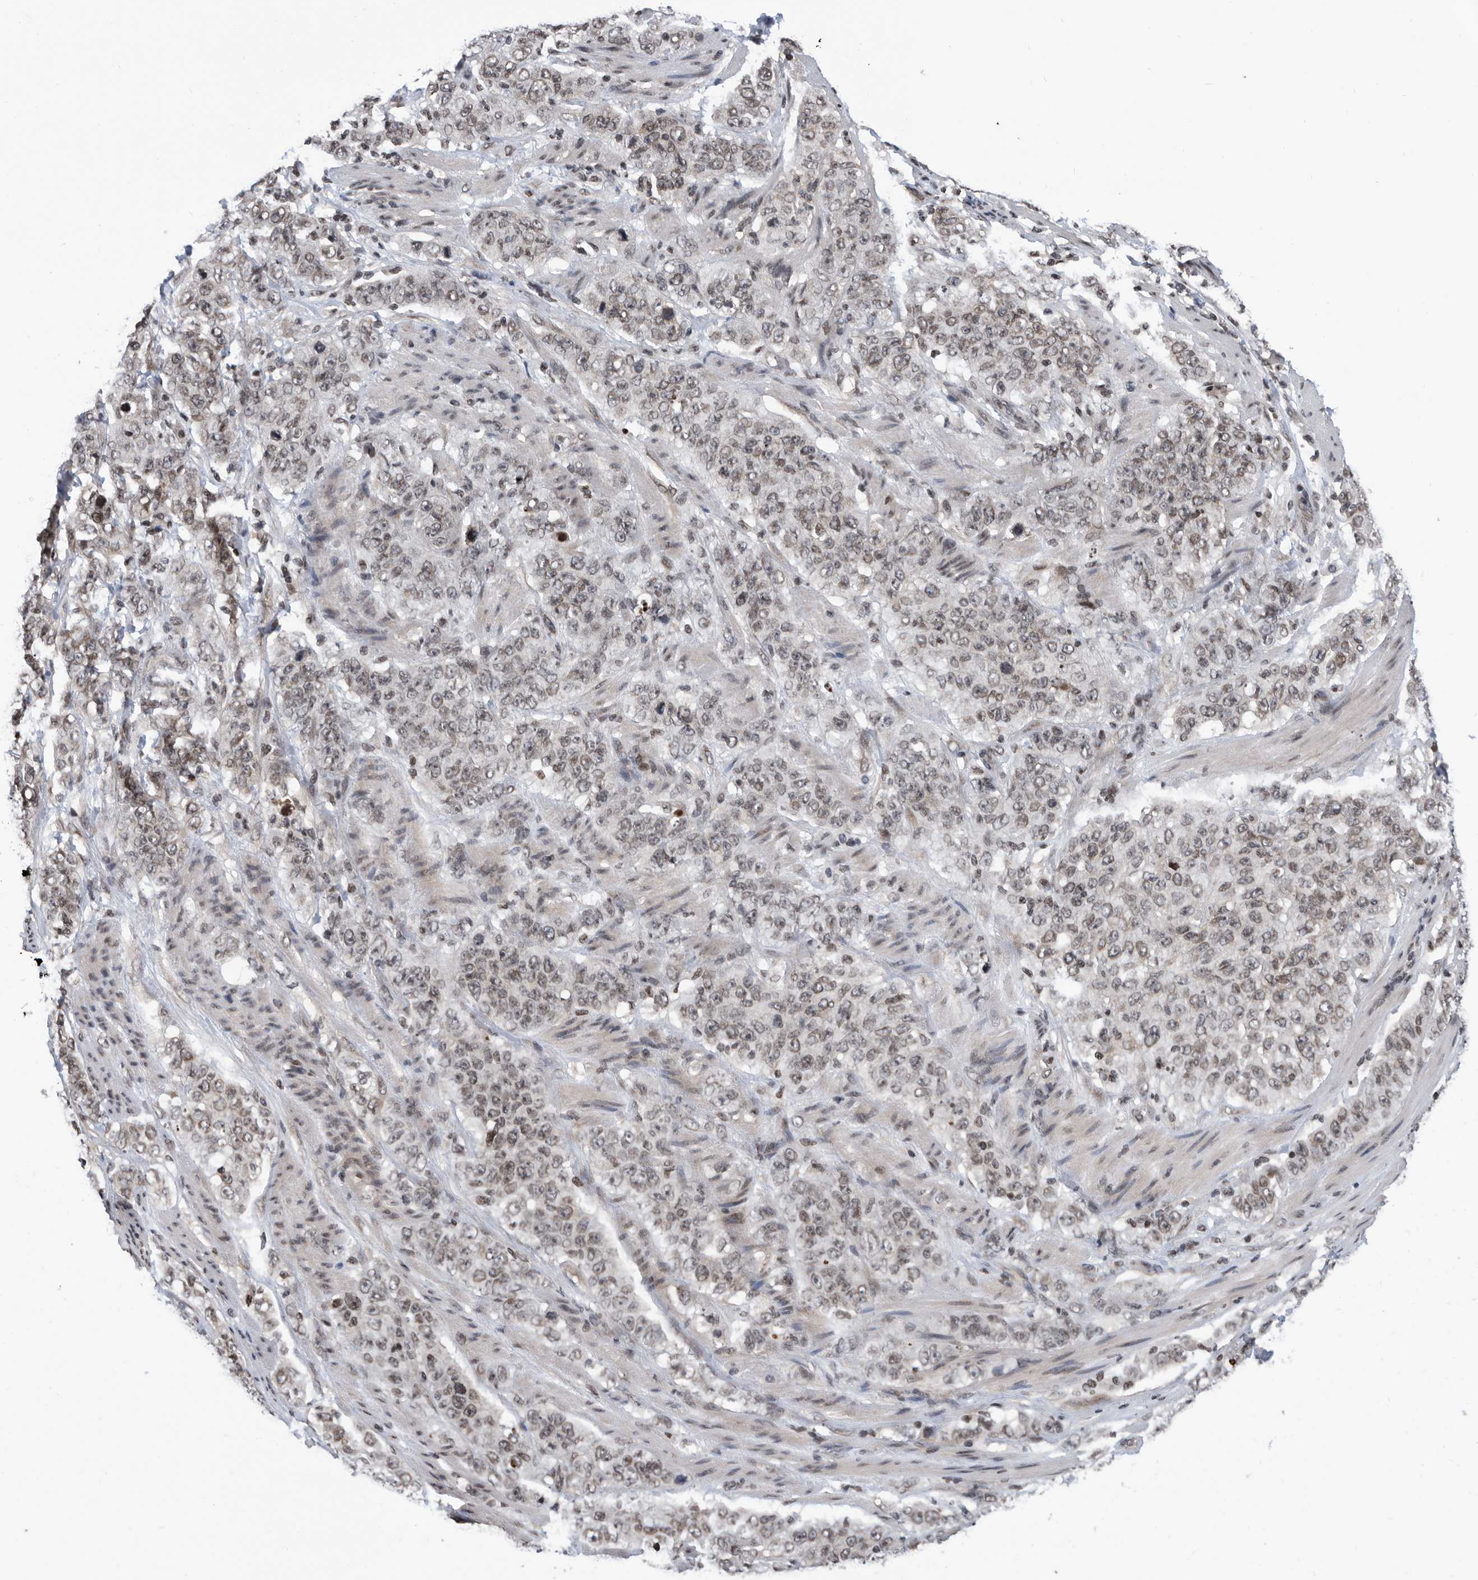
{"staining": {"intensity": "weak", "quantity": "25%-75%", "location": "nuclear"}, "tissue": "stomach cancer", "cell_type": "Tumor cells", "image_type": "cancer", "snomed": [{"axis": "morphology", "description": "Adenocarcinoma, NOS"}, {"axis": "topography", "description": "Stomach"}], "caption": "A brown stain highlights weak nuclear positivity of a protein in stomach cancer (adenocarcinoma) tumor cells. (Brightfield microscopy of DAB IHC at high magnification).", "gene": "SNRNP48", "patient": {"sex": "male", "age": 48}}